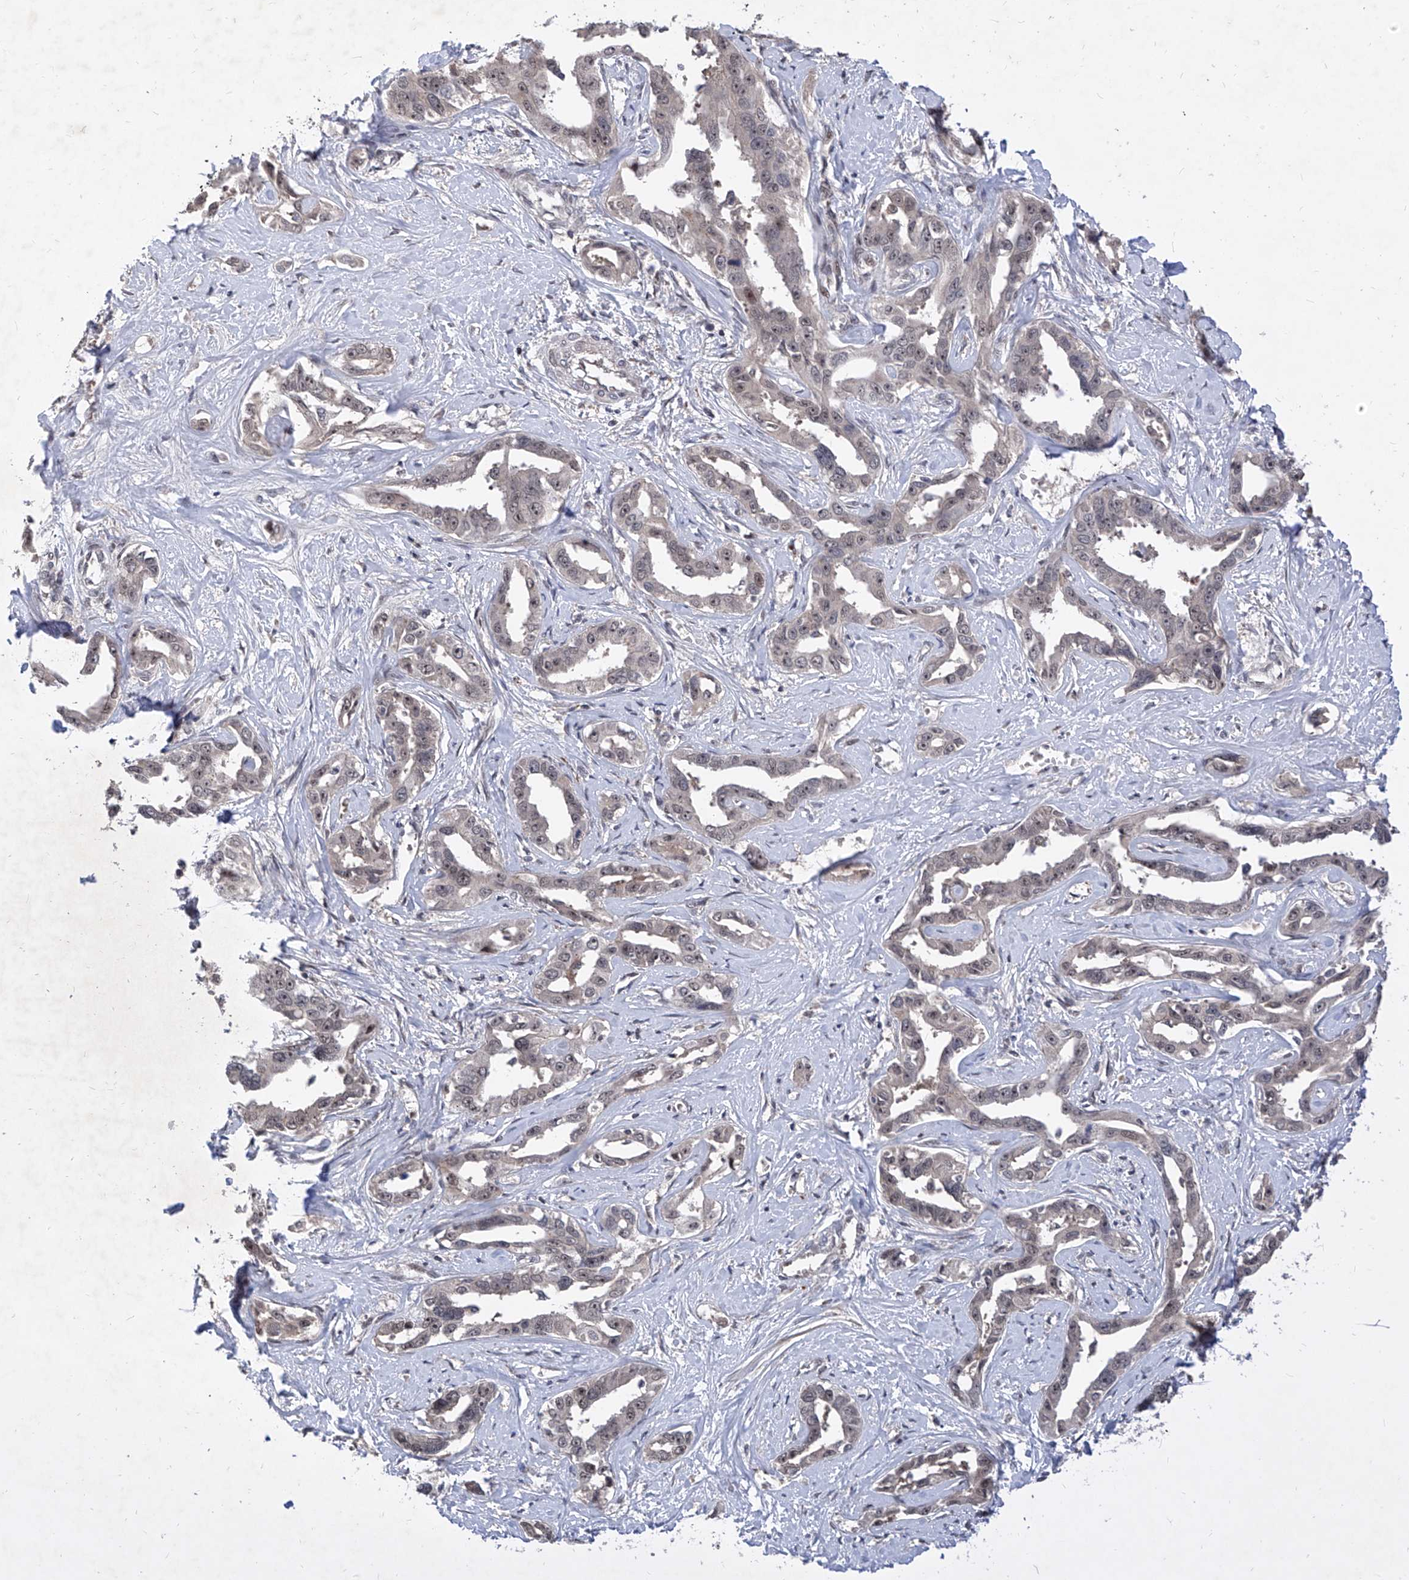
{"staining": {"intensity": "negative", "quantity": "none", "location": "none"}, "tissue": "liver cancer", "cell_type": "Tumor cells", "image_type": "cancer", "snomed": [{"axis": "morphology", "description": "Cholangiocarcinoma"}, {"axis": "topography", "description": "Liver"}], "caption": "The image displays no staining of tumor cells in liver cholangiocarcinoma.", "gene": "LGR4", "patient": {"sex": "male", "age": 59}}